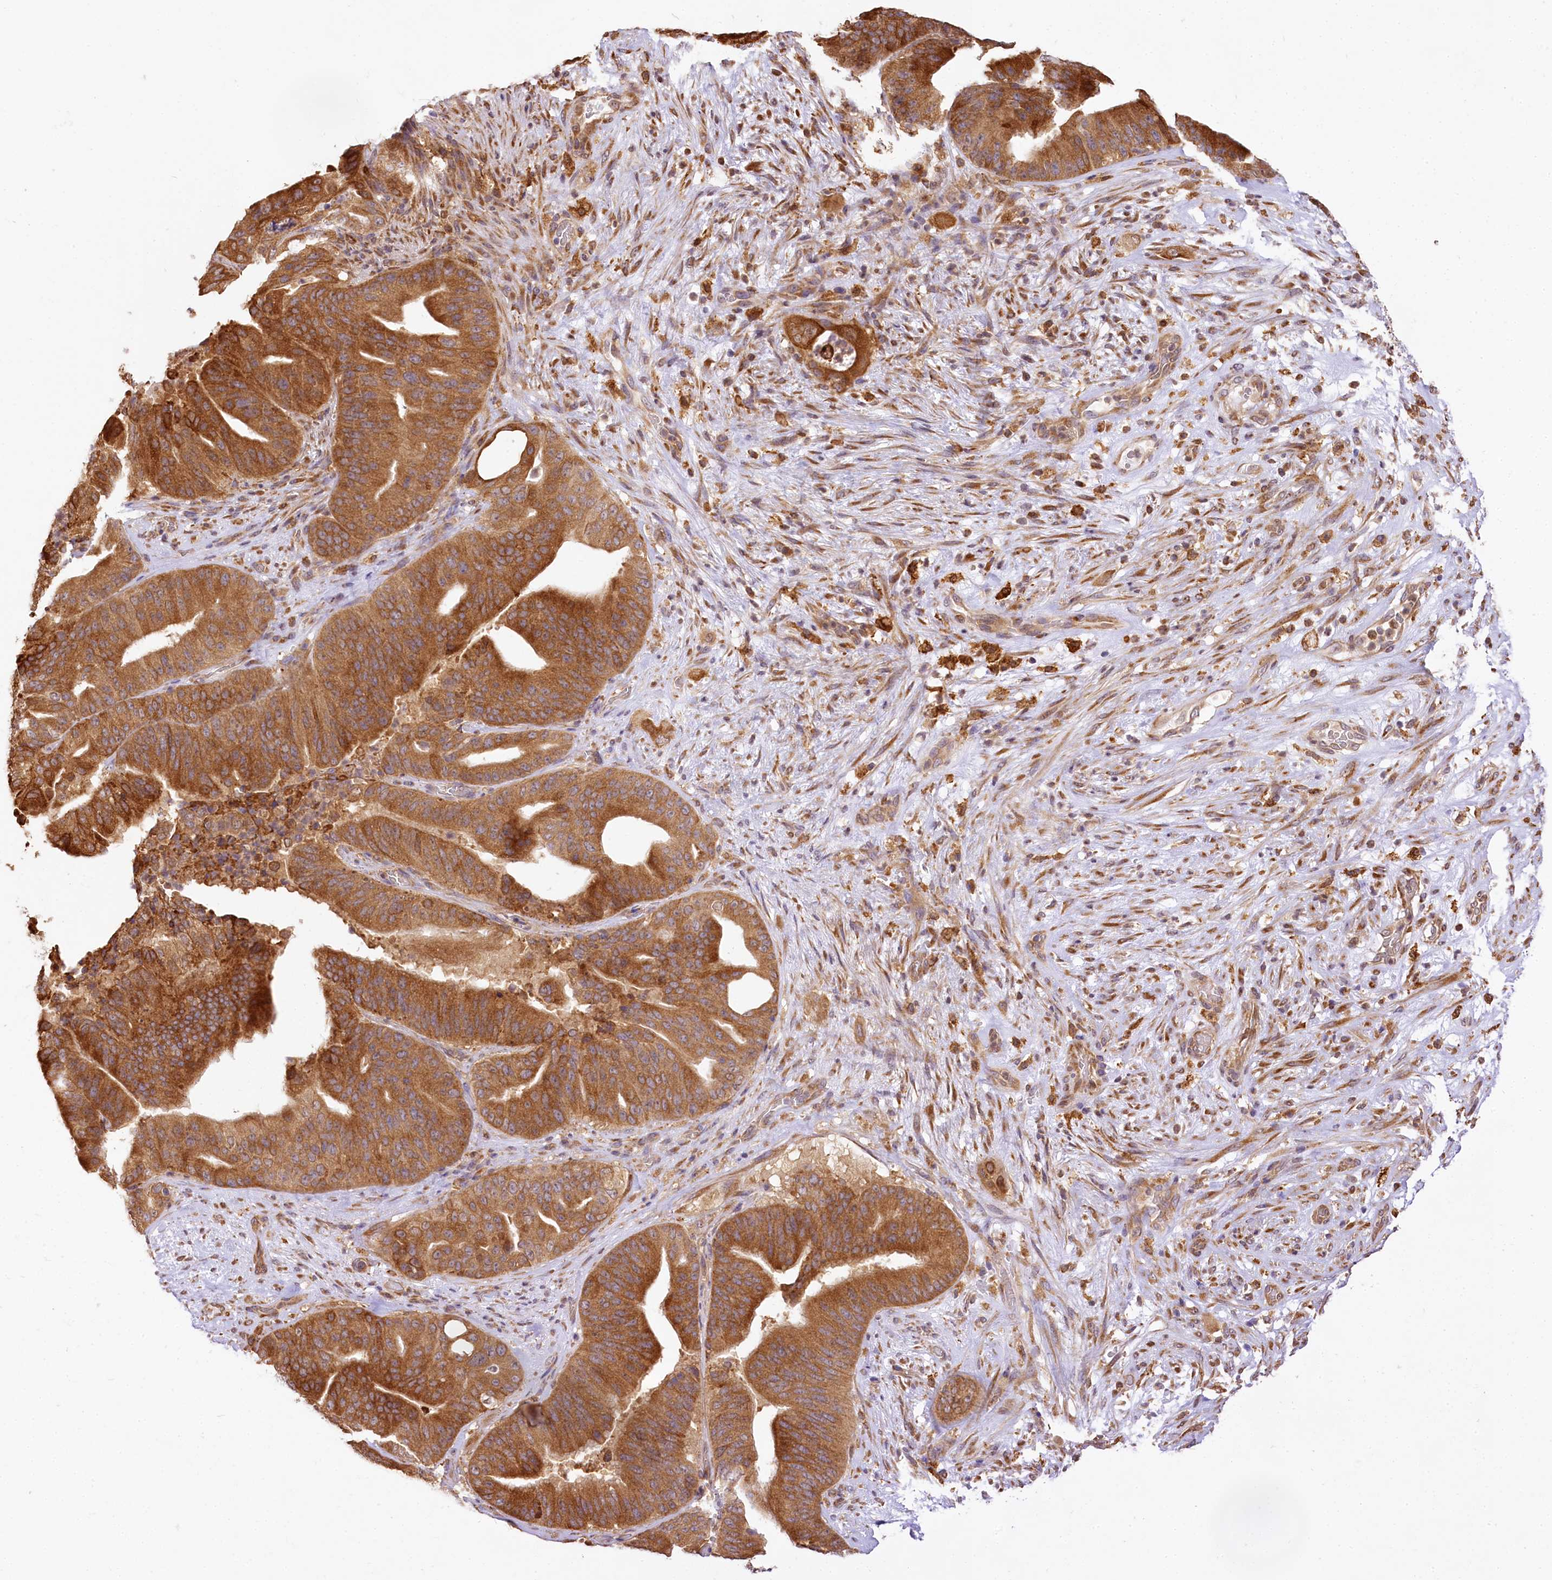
{"staining": {"intensity": "strong", "quantity": ">75%", "location": "cytoplasmic/membranous"}, "tissue": "pancreatic cancer", "cell_type": "Tumor cells", "image_type": "cancer", "snomed": [{"axis": "morphology", "description": "Adenocarcinoma, NOS"}, {"axis": "topography", "description": "Pancreas"}], "caption": "A brown stain highlights strong cytoplasmic/membranous expression of a protein in human adenocarcinoma (pancreatic) tumor cells. (IHC, brightfield microscopy, high magnification).", "gene": "PPIP5K2", "patient": {"sex": "female", "age": 77}}